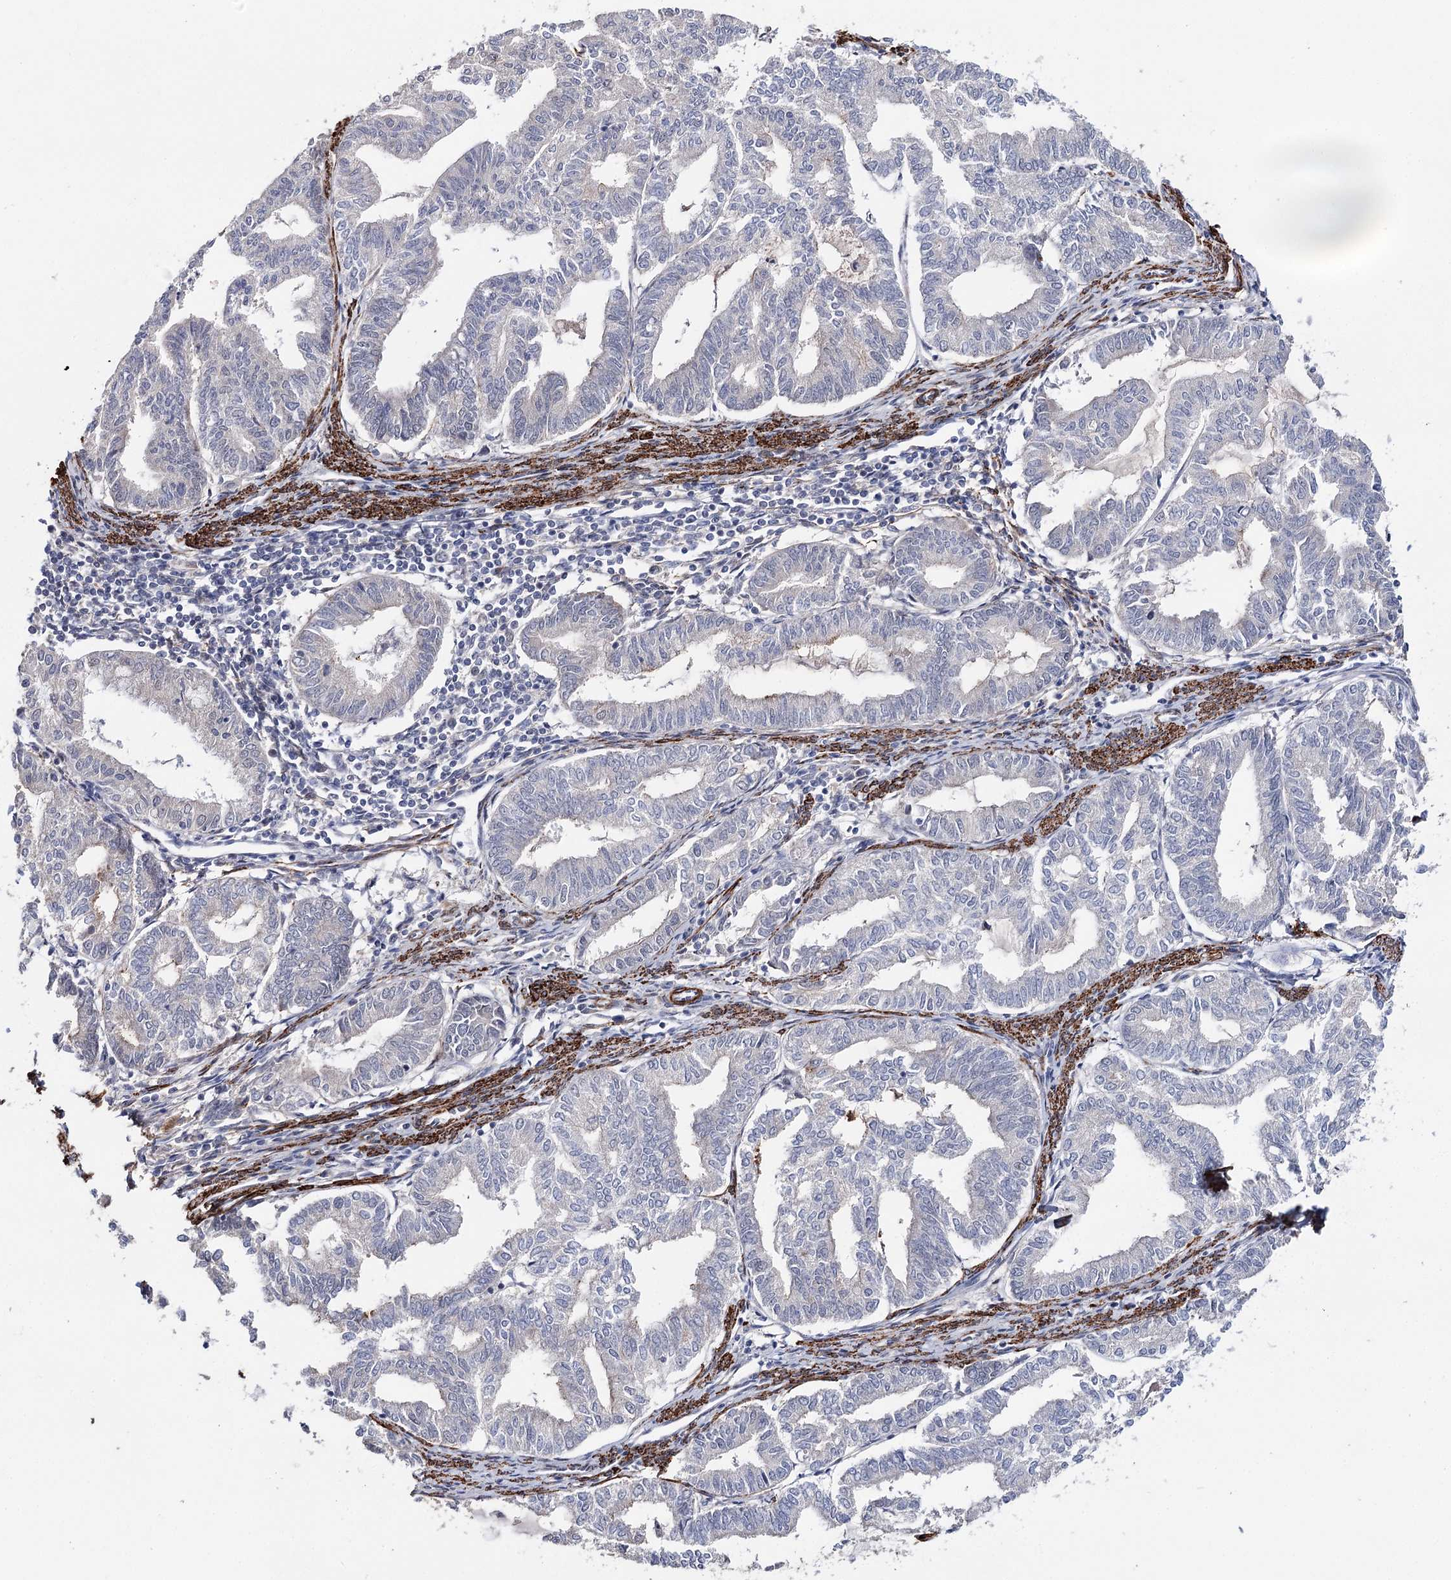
{"staining": {"intensity": "negative", "quantity": "none", "location": "none"}, "tissue": "endometrial cancer", "cell_type": "Tumor cells", "image_type": "cancer", "snomed": [{"axis": "morphology", "description": "Adenocarcinoma, NOS"}, {"axis": "topography", "description": "Endometrium"}], "caption": "Immunohistochemistry (IHC) of endometrial adenocarcinoma shows no staining in tumor cells. (Stains: DAB IHC with hematoxylin counter stain, Microscopy: brightfield microscopy at high magnification).", "gene": "CFAP46", "patient": {"sex": "female", "age": 79}}